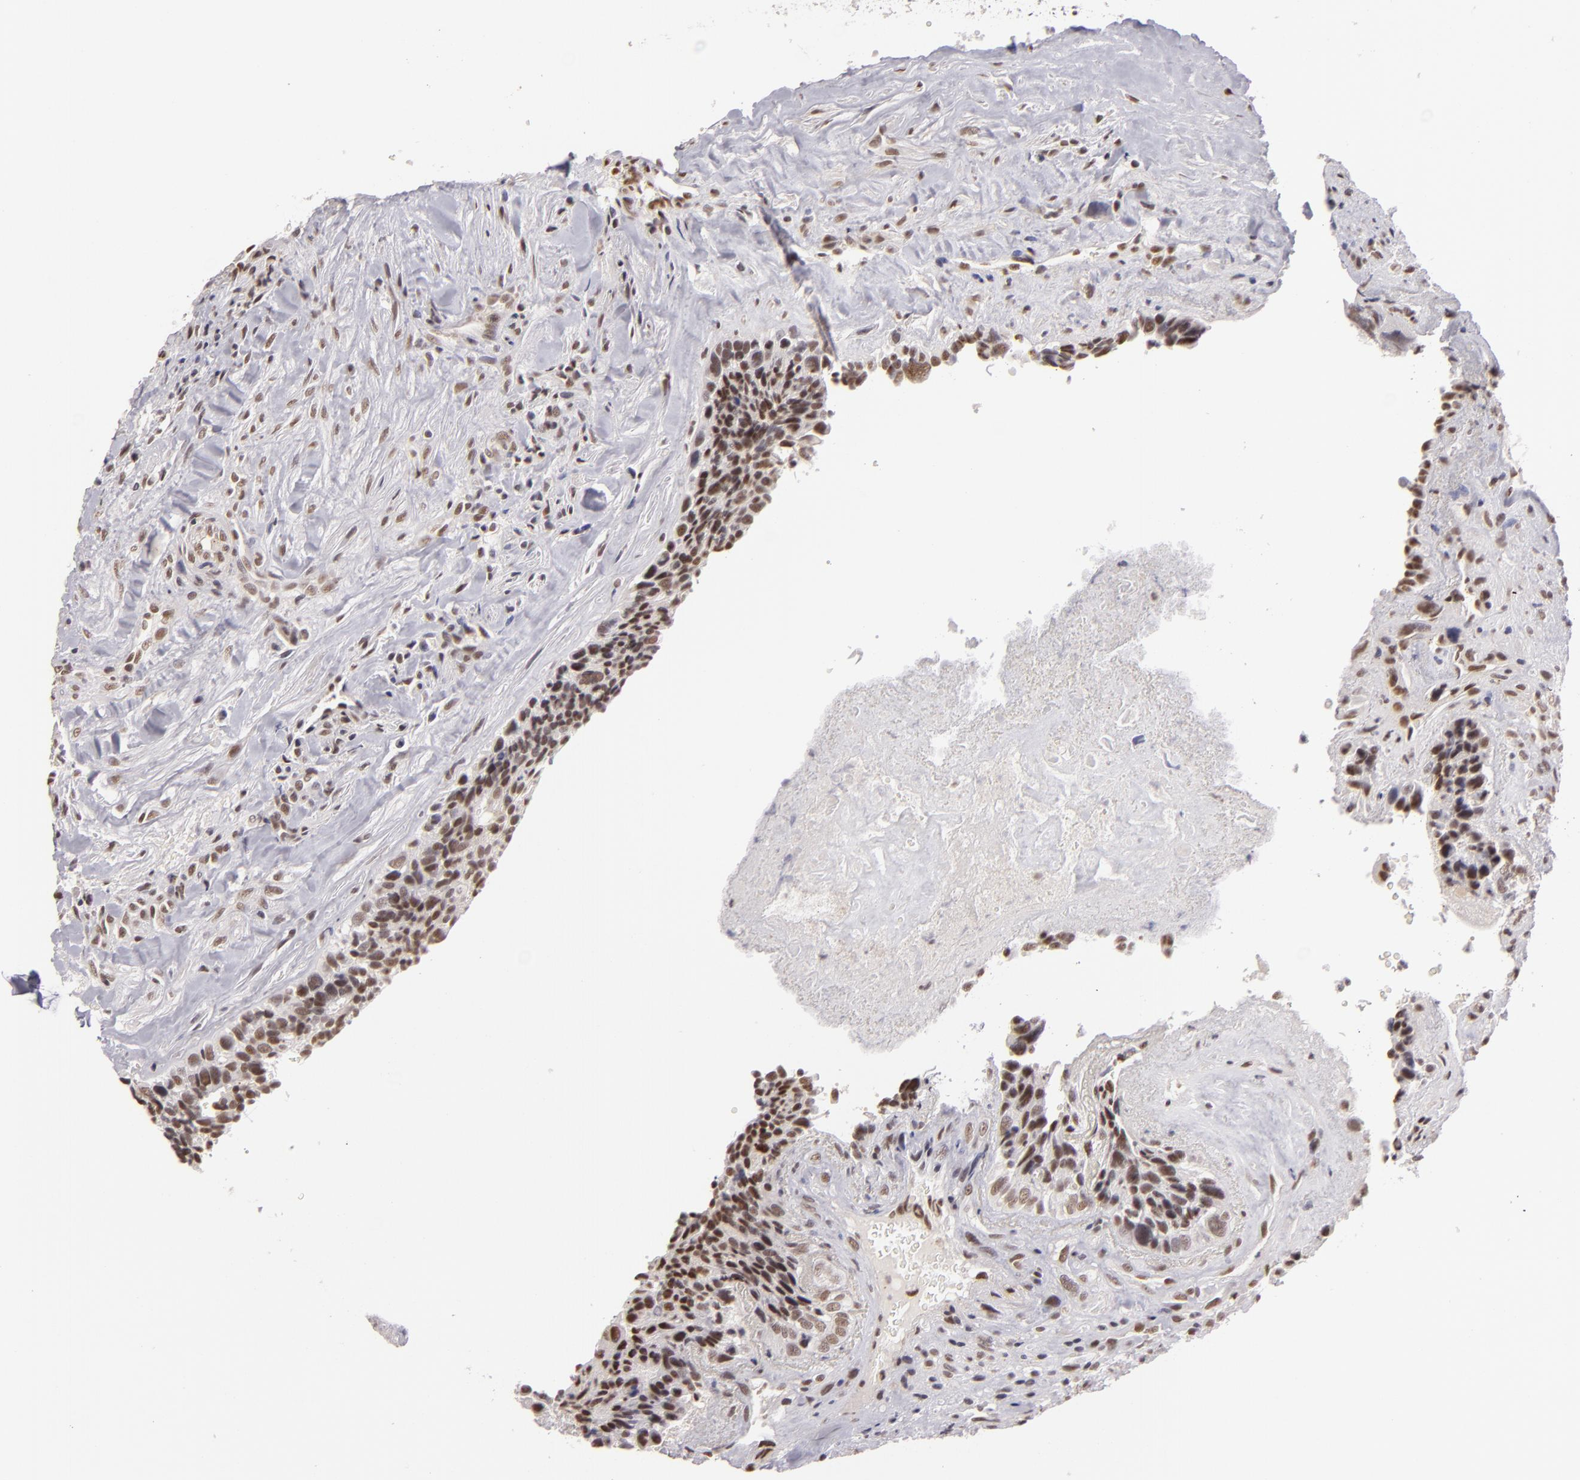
{"staining": {"intensity": "moderate", "quantity": ">75%", "location": "nuclear"}, "tissue": "breast cancer", "cell_type": "Tumor cells", "image_type": "cancer", "snomed": [{"axis": "morphology", "description": "Neoplasm, malignant, NOS"}, {"axis": "topography", "description": "Breast"}], "caption": "Breast cancer (neoplasm (malignant)) stained with immunohistochemistry (IHC) displays moderate nuclear positivity in approximately >75% of tumor cells. (DAB (3,3'-diaminobenzidine) = brown stain, brightfield microscopy at high magnification).", "gene": "INTS6", "patient": {"sex": "female", "age": 50}}